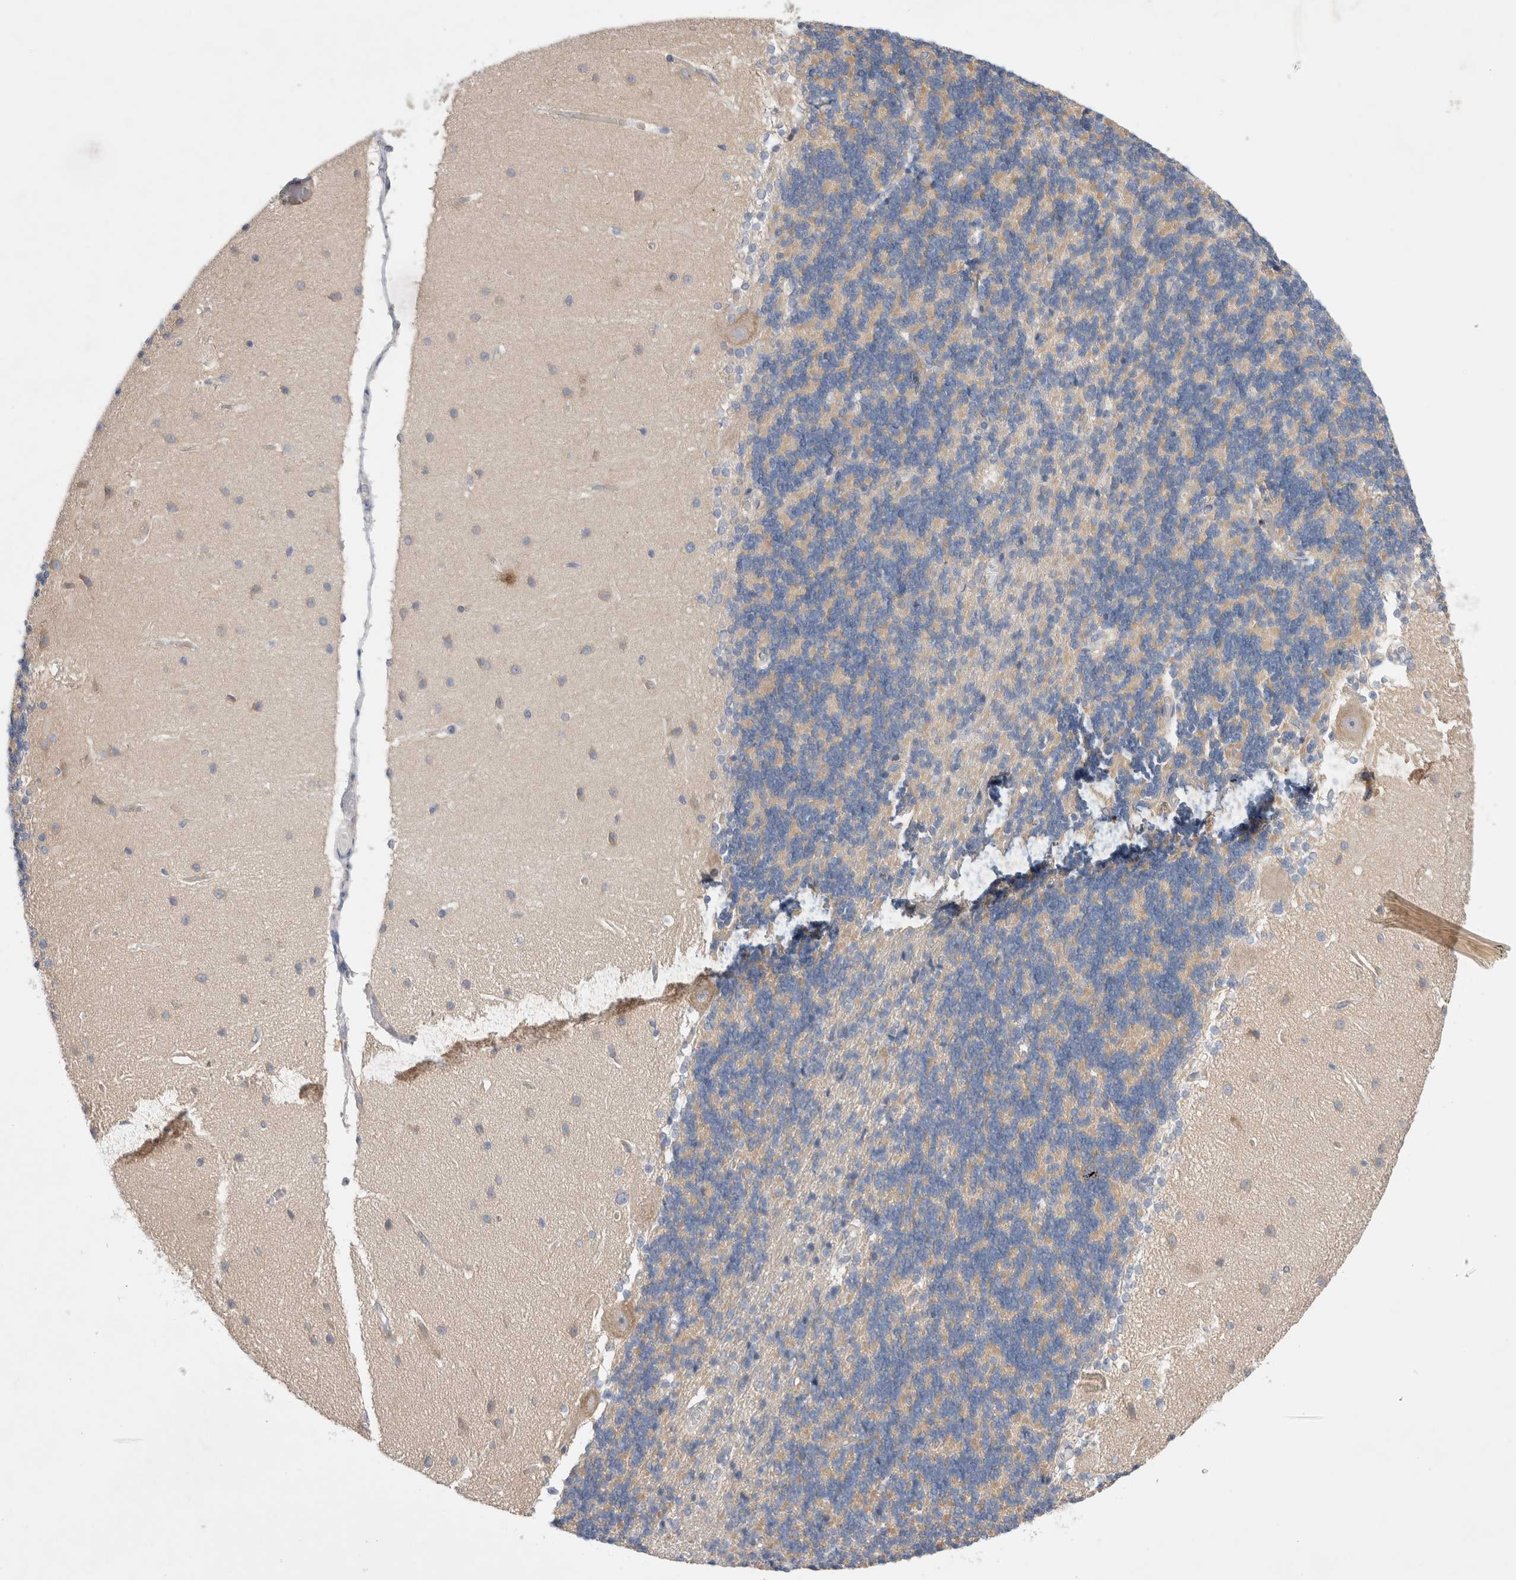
{"staining": {"intensity": "weak", "quantity": "<25%", "location": "cytoplasmic/membranous"}, "tissue": "cerebellum", "cell_type": "Cells in granular layer", "image_type": "normal", "snomed": [{"axis": "morphology", "description": "Normal tissue, NOS"}, {"axis": "topography", "description": "Cerebellum"}], "caption": "A high-resolution histopathology image shows IHC staining of unremarkable cerebellum, which shows no significant positivity in cells in granular layer.", "gene": "RBM12B", "patient": {"sex": "female", "age": 54}}